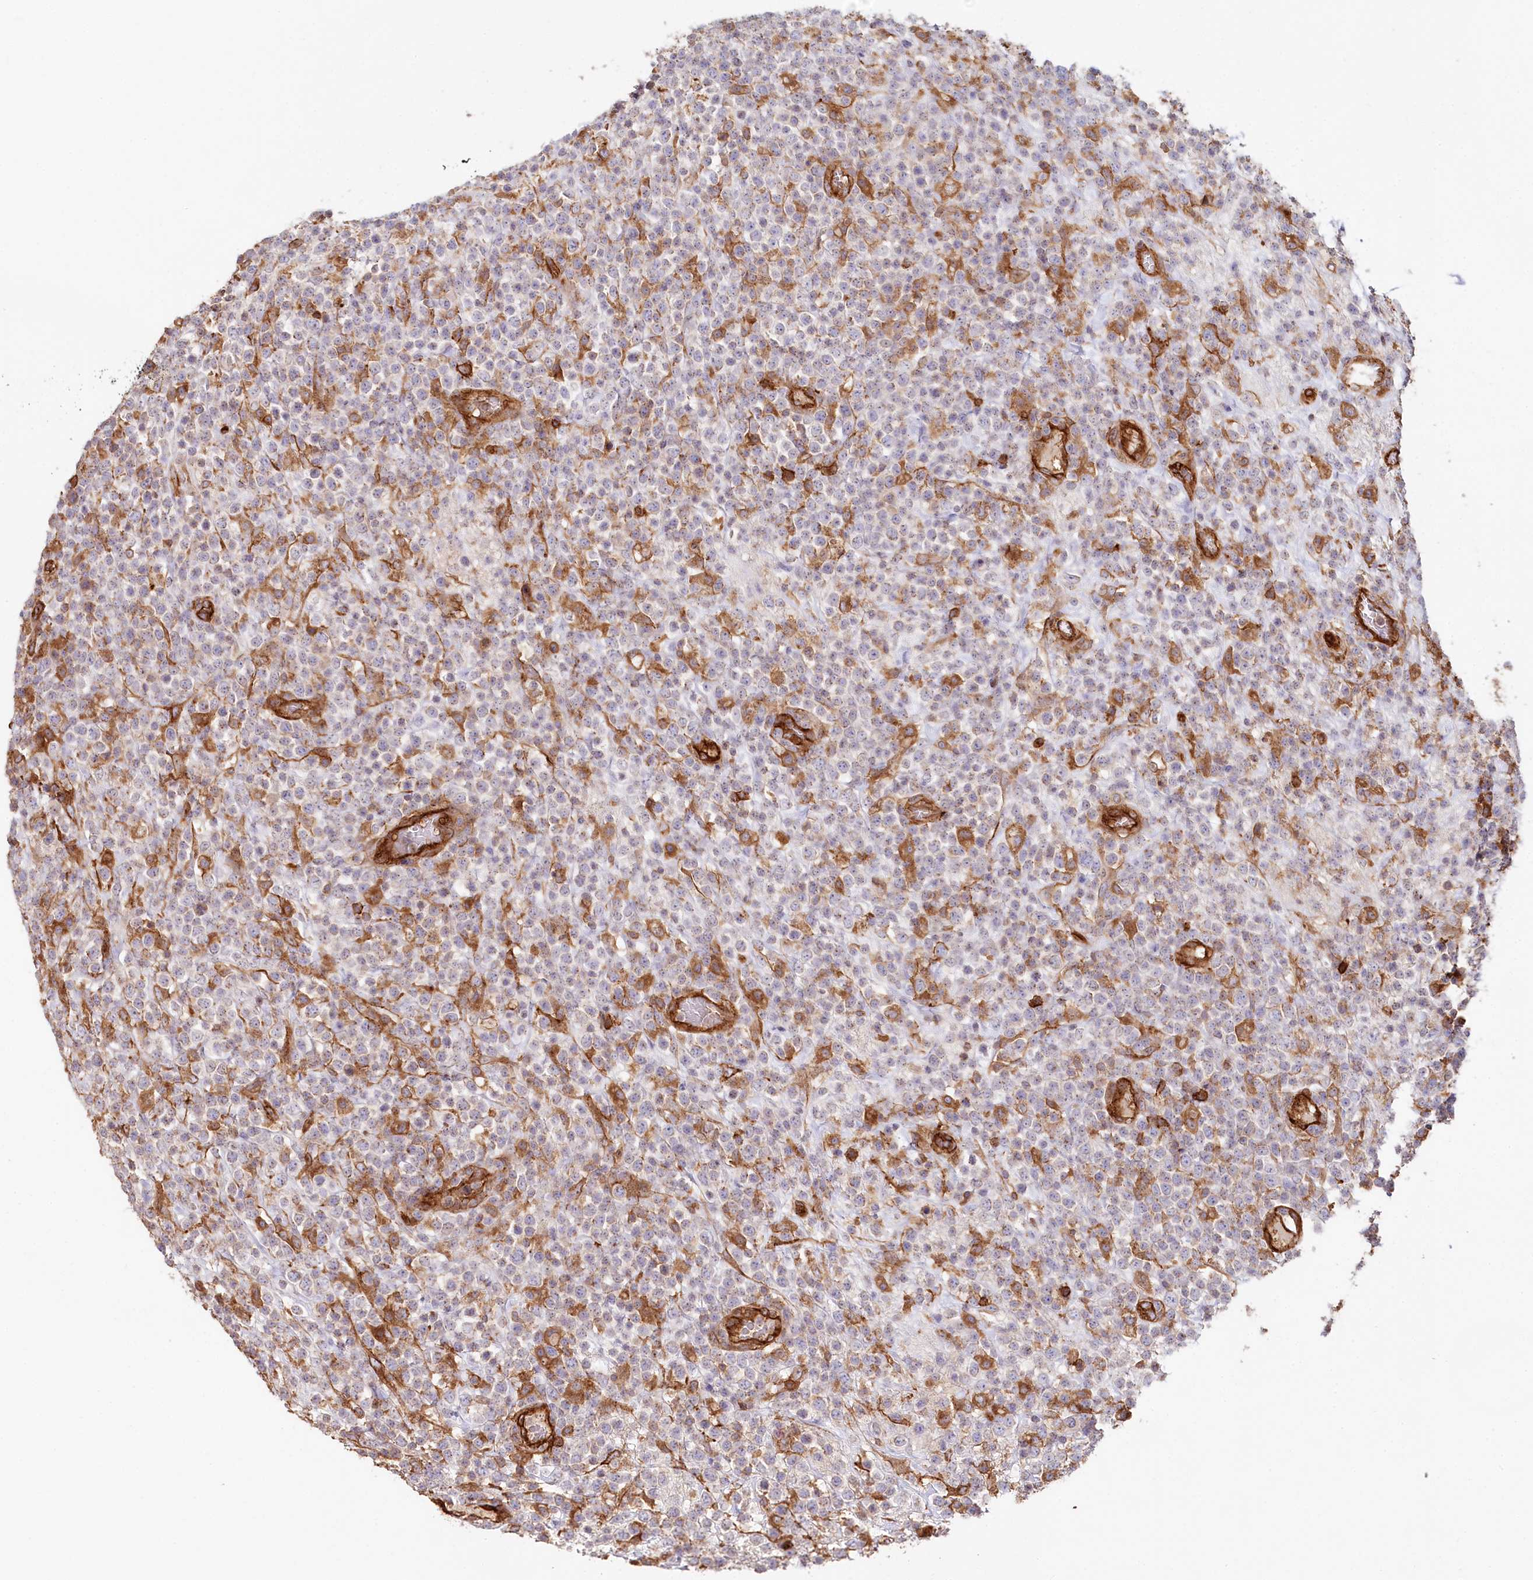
{"staining": {"intensity": "negative", "quantity": "none", "location": "none"}, "tissue": "lymphoma", "cell_type": "Tumor cells", "image_type": "cancer", "snomed": [{"axis": "morphology", "description": "Malignant lymphoma, non-Hodgkin's type, High grade"}, {"axis": "topography", "description": "Colon"}], "caption": "Human lymphoma stained for a protein using immunohistochemistry reveals no staining in tumor cells.", "gene": "RBP5", "patient": {"sex": "female", "age": 53}}